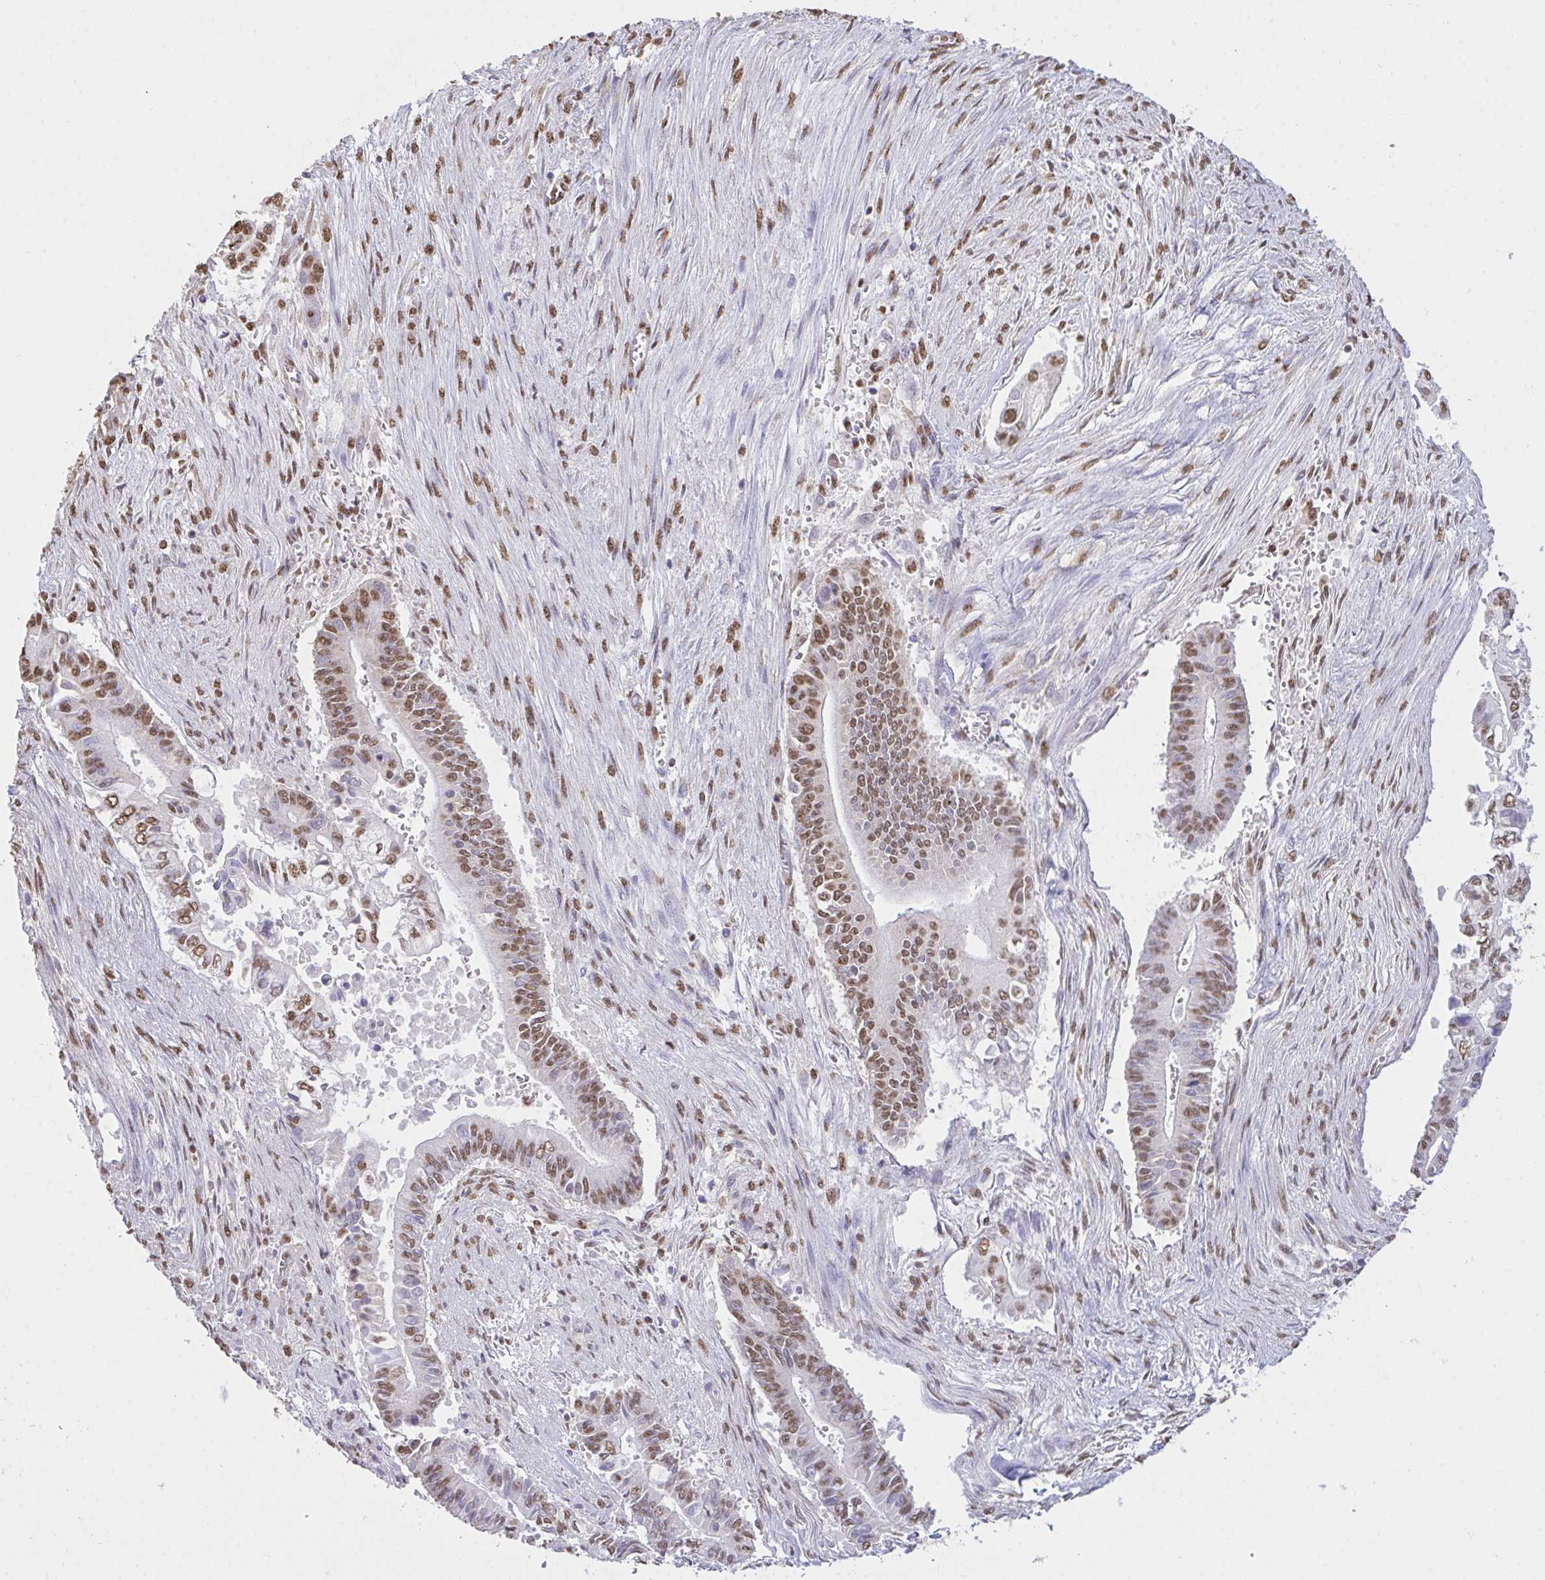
{"staining": {"intensity": "moderate", "quantity": ">75%", "location": "nuclear"}, "tissue": "pancreatic cancer", "cell_type": "Tumor cells", "image_type": "cancer", "snomed": [{"axis": "morphology", "description": "Adenocarcinoma, NOS"}, {"axis": "topography", "description": "Pancreas"}], "caption": "The immunohistochemical stain shows moderate nuclear staining in tumor cells of pancreatic cancer tissue.", "gene": "SEMA6B", "patient": {"sex": "male", "age": 68}}